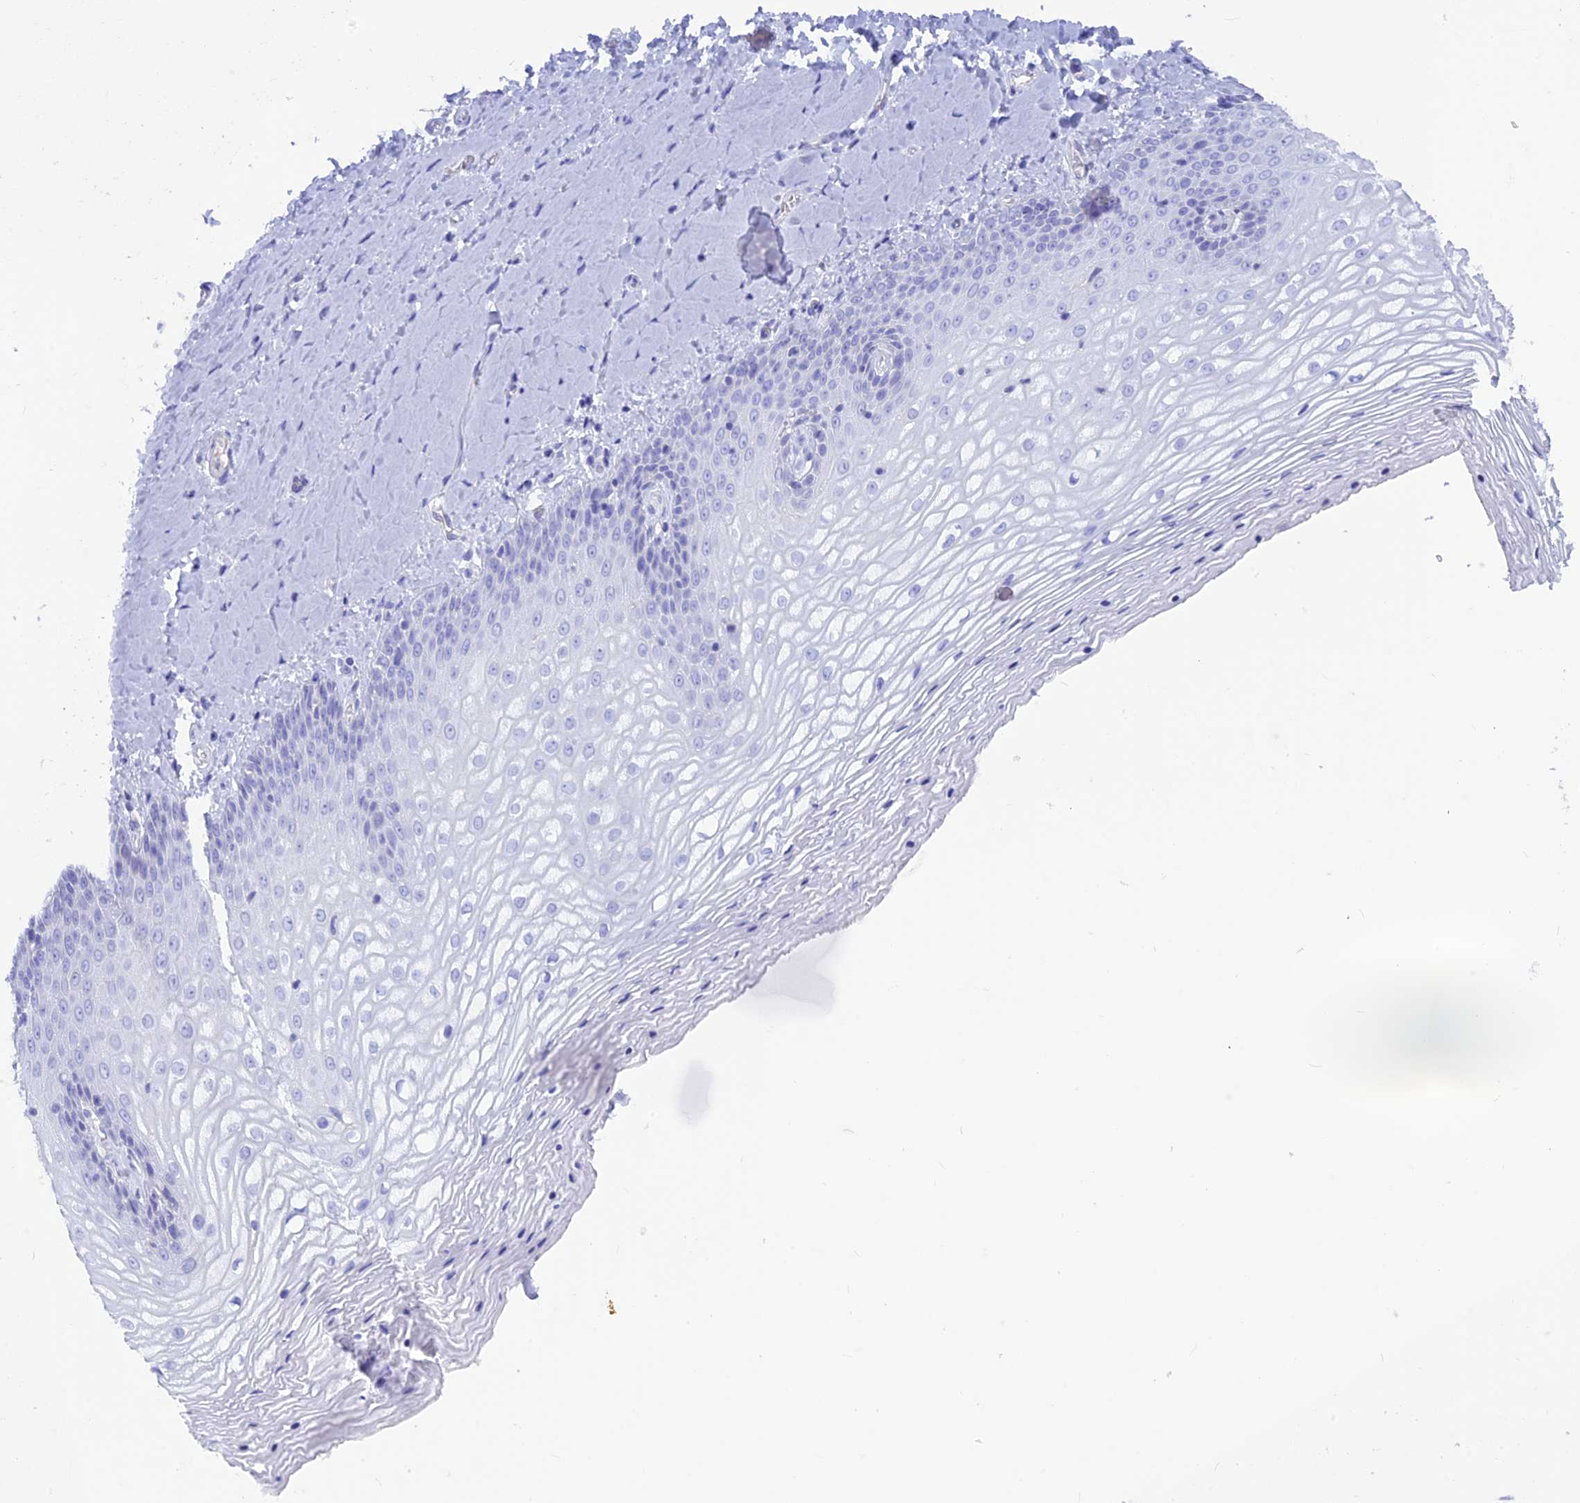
{"staining": {"intensity": "negative", "quantity": "none", "location": "none"}, "tissue": "vagina", "cell_type": "Squamous epithelial cells", "image_type": "normal", "snomed": [{"axis": "morphology", "description": "Normal tissue, NOS"}, {"axis": "topography", "description": "Vagina"}], "caption": "Immunohistochemical staining of benign vagina exhibits no significant positivity in squamous epithelial cells. (DAB immunohistochemistry (IHC) visualized using brightfield microscopy, high magnification).", "gene": "GNGT2", "patient": {"sex": "female", "age": 65}}